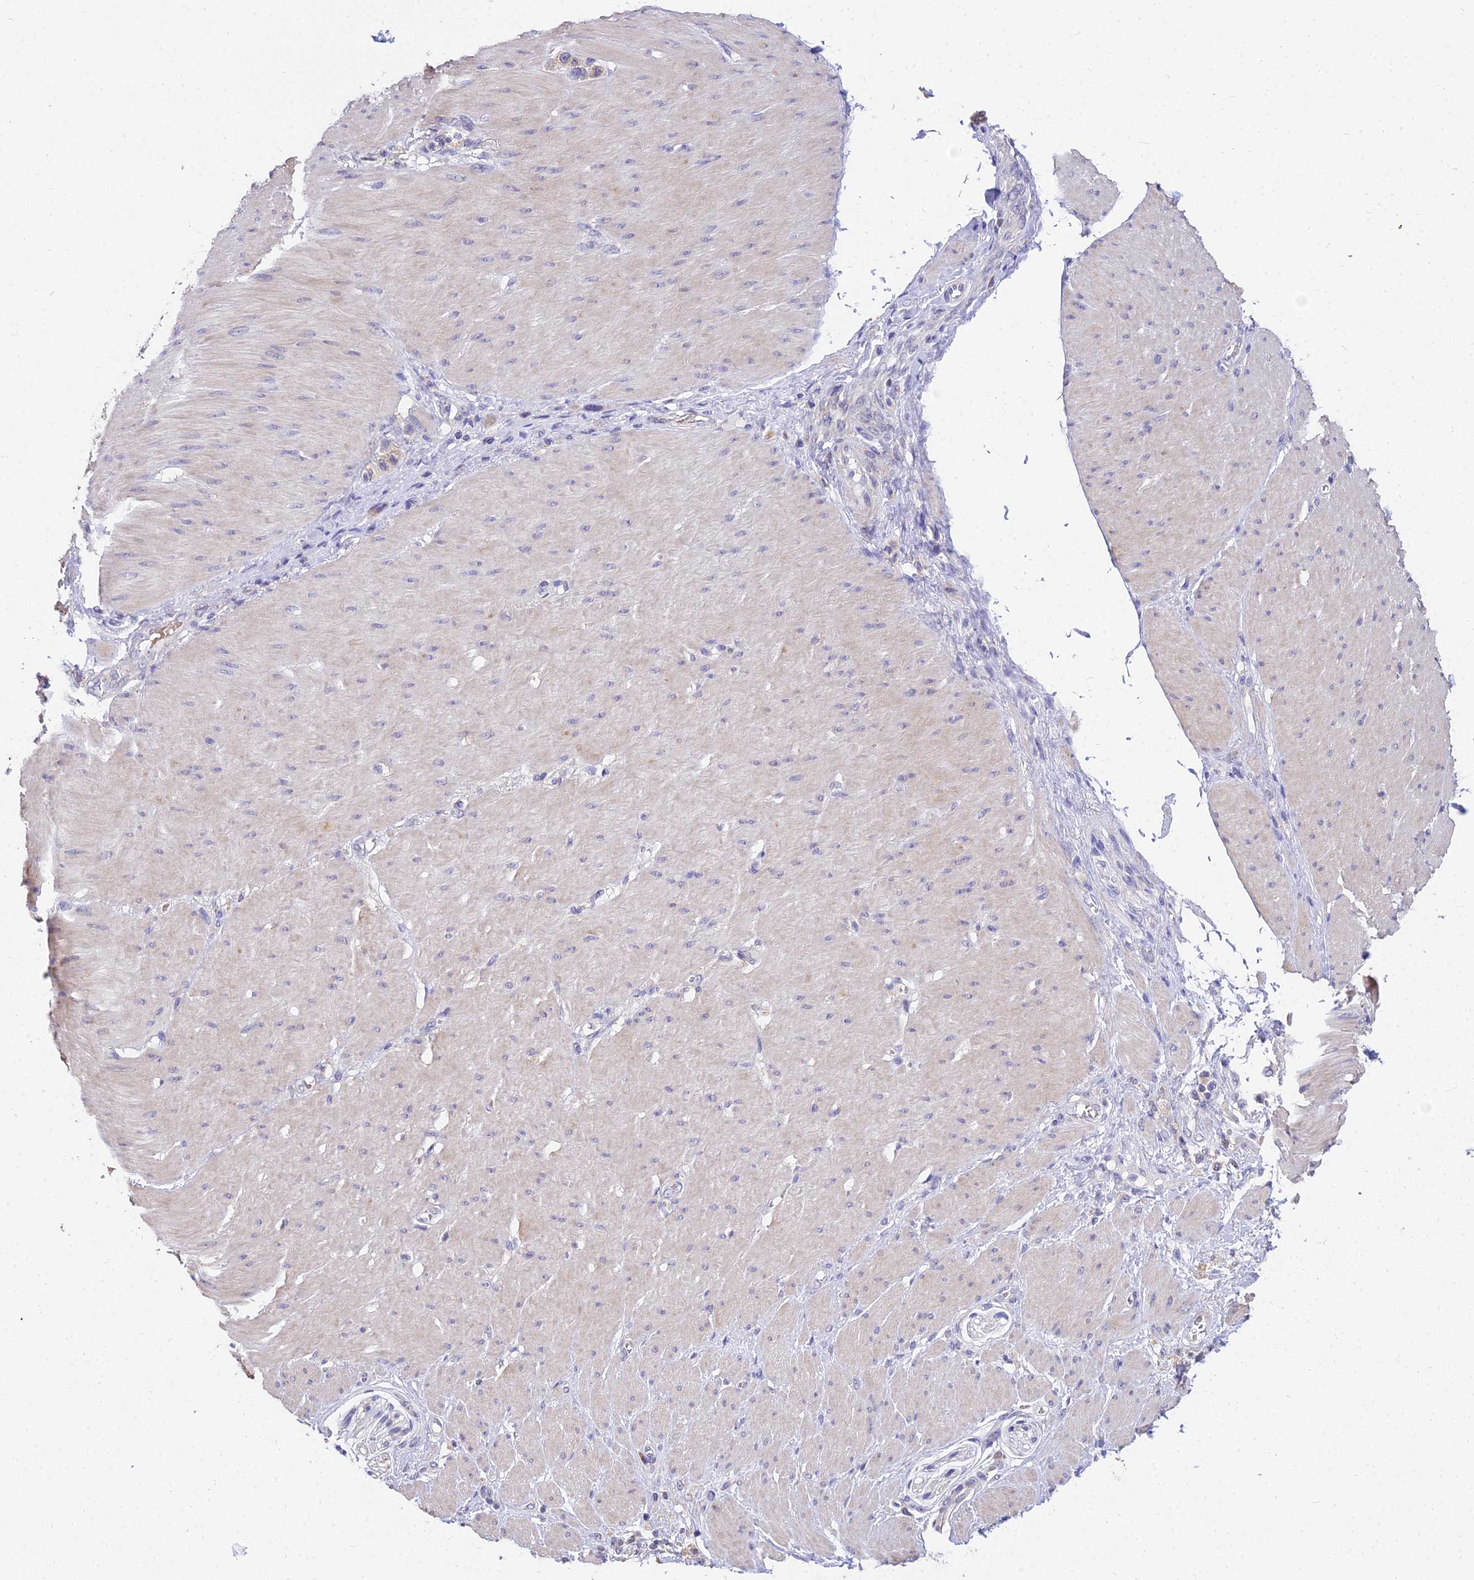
{"staining": {"intensity": "negative", "quantity": "none", "location": "none"}, "tissue": "stomach cancer", "cell_type": "Tumor cells", "image_type": "cancer", "snomed": [{"axis": "morphology", "description": "Normal tissue, NOS"}, {"axis": "morphology", "description": "Adenocarcinoma, NOS"}, {"axis": "topography", "description": "Stomach, upper"}, {"axis": "topography", "description": "Stomach"}], "caption": "A high-resolution image shows immunohistochemistry staining of stomach cancer, which displays no significant positivity in tumor cells. The staining was performed using DAB to visualize the protein expression in brown, while the nuclei were stained in blue with hematoxylin (Magnification: 20x).", "gene": "ARL8B", "patient": {"sex": "female", "age": 65}}